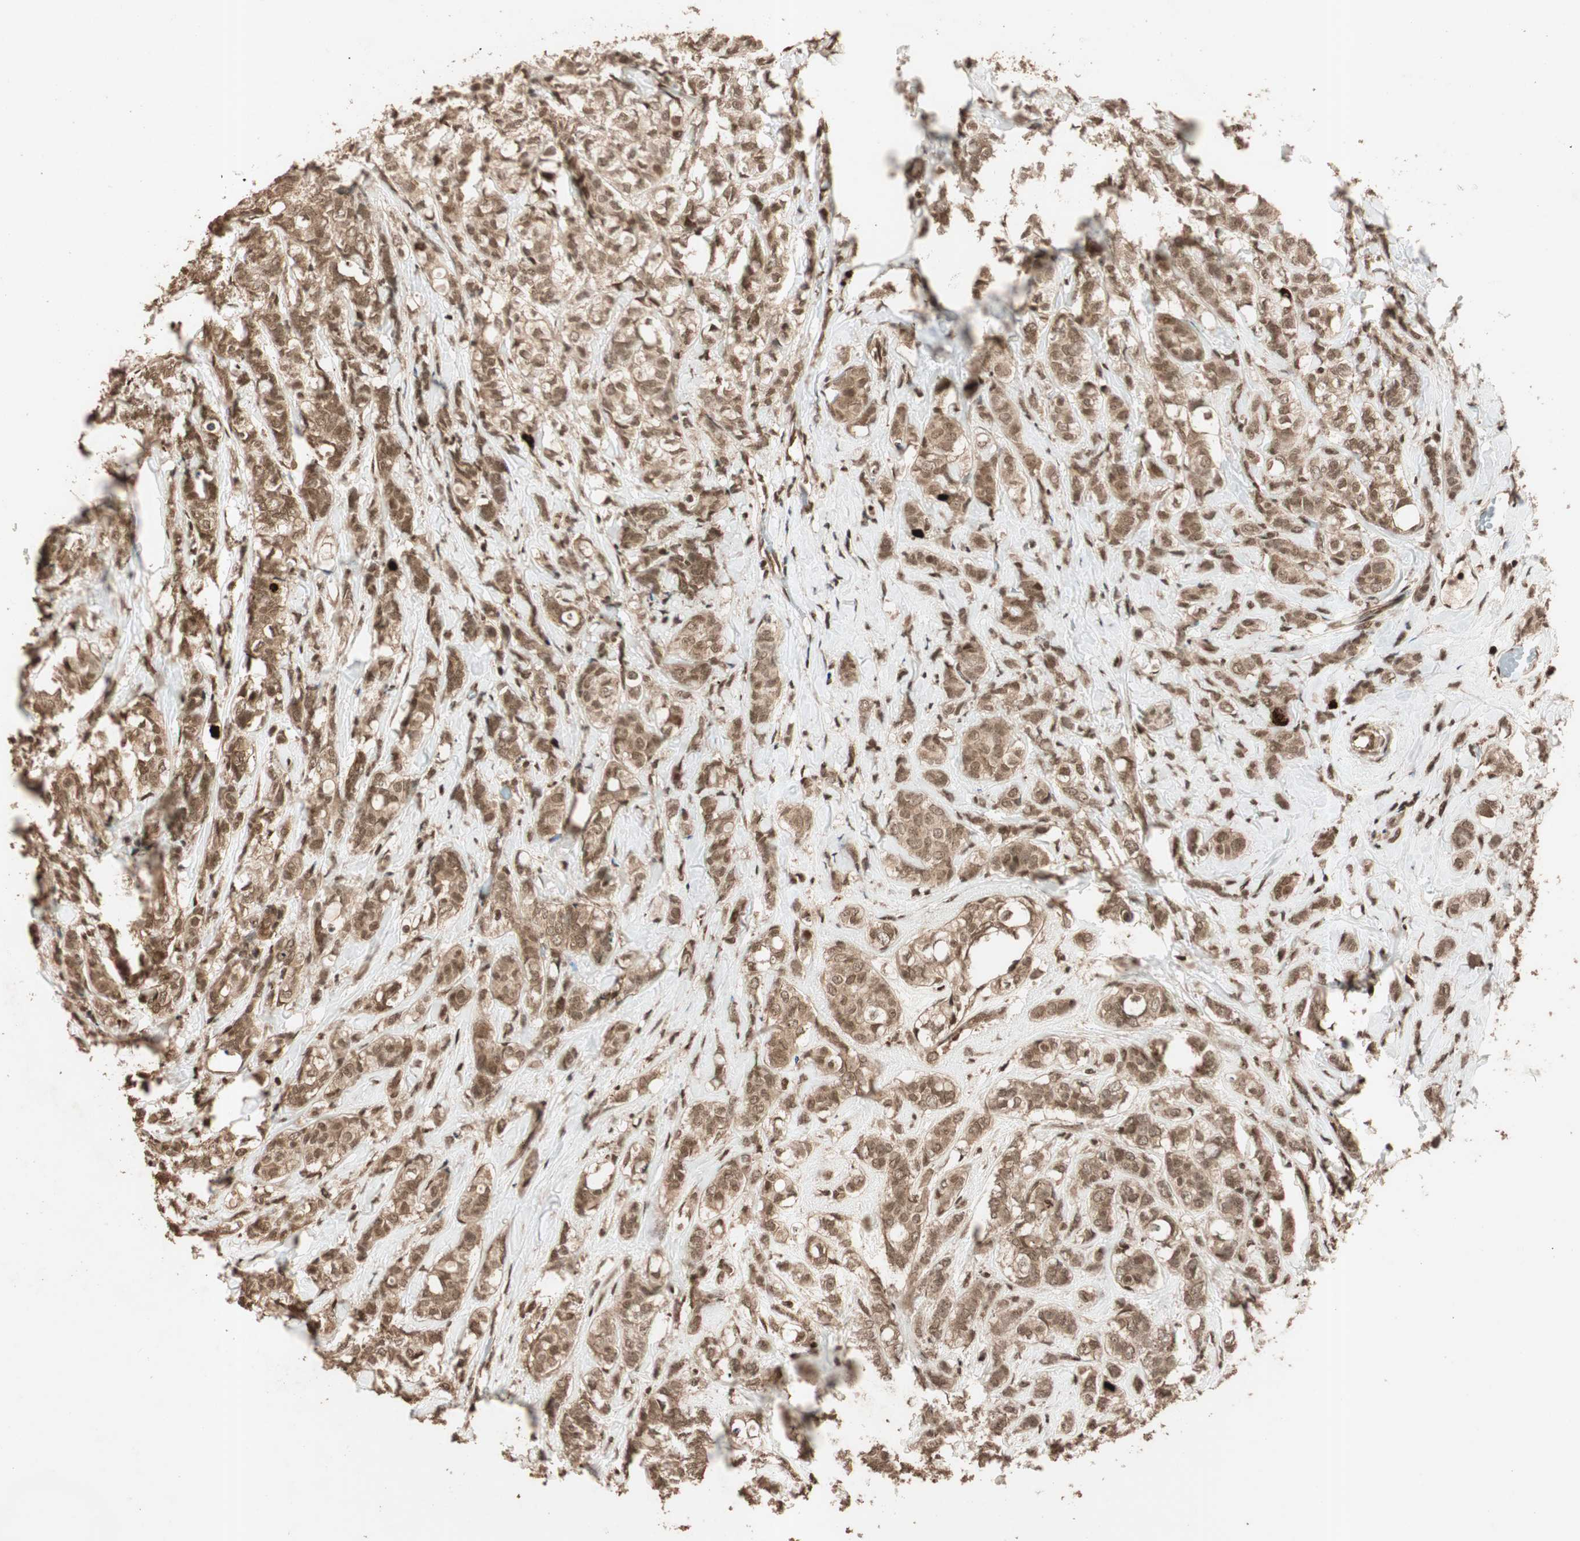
{"staining": {"intensity": "moderate", "quantity": ">75%", "location": "cytoplasmic/membranous"}, "tissue": "breast cancer", "cell_type": "Tumor cells", "image_type": "cancer", "snomed": [{"axis": "morphology", "description": "Lobular carcinoma"}, {"axis": "topography", "description": "Breast"}], "caption": "A photomicrograph of human breast lobular carcinoma stained for a protein shows moderate cytoplasmic/membranous brown staining in tumor cells. Immunohistochemistry stains the protein in brown and the nuclei are stained blue.", "gene": "ALKBH5", "patient": {"sex": "female", "age": 60}}